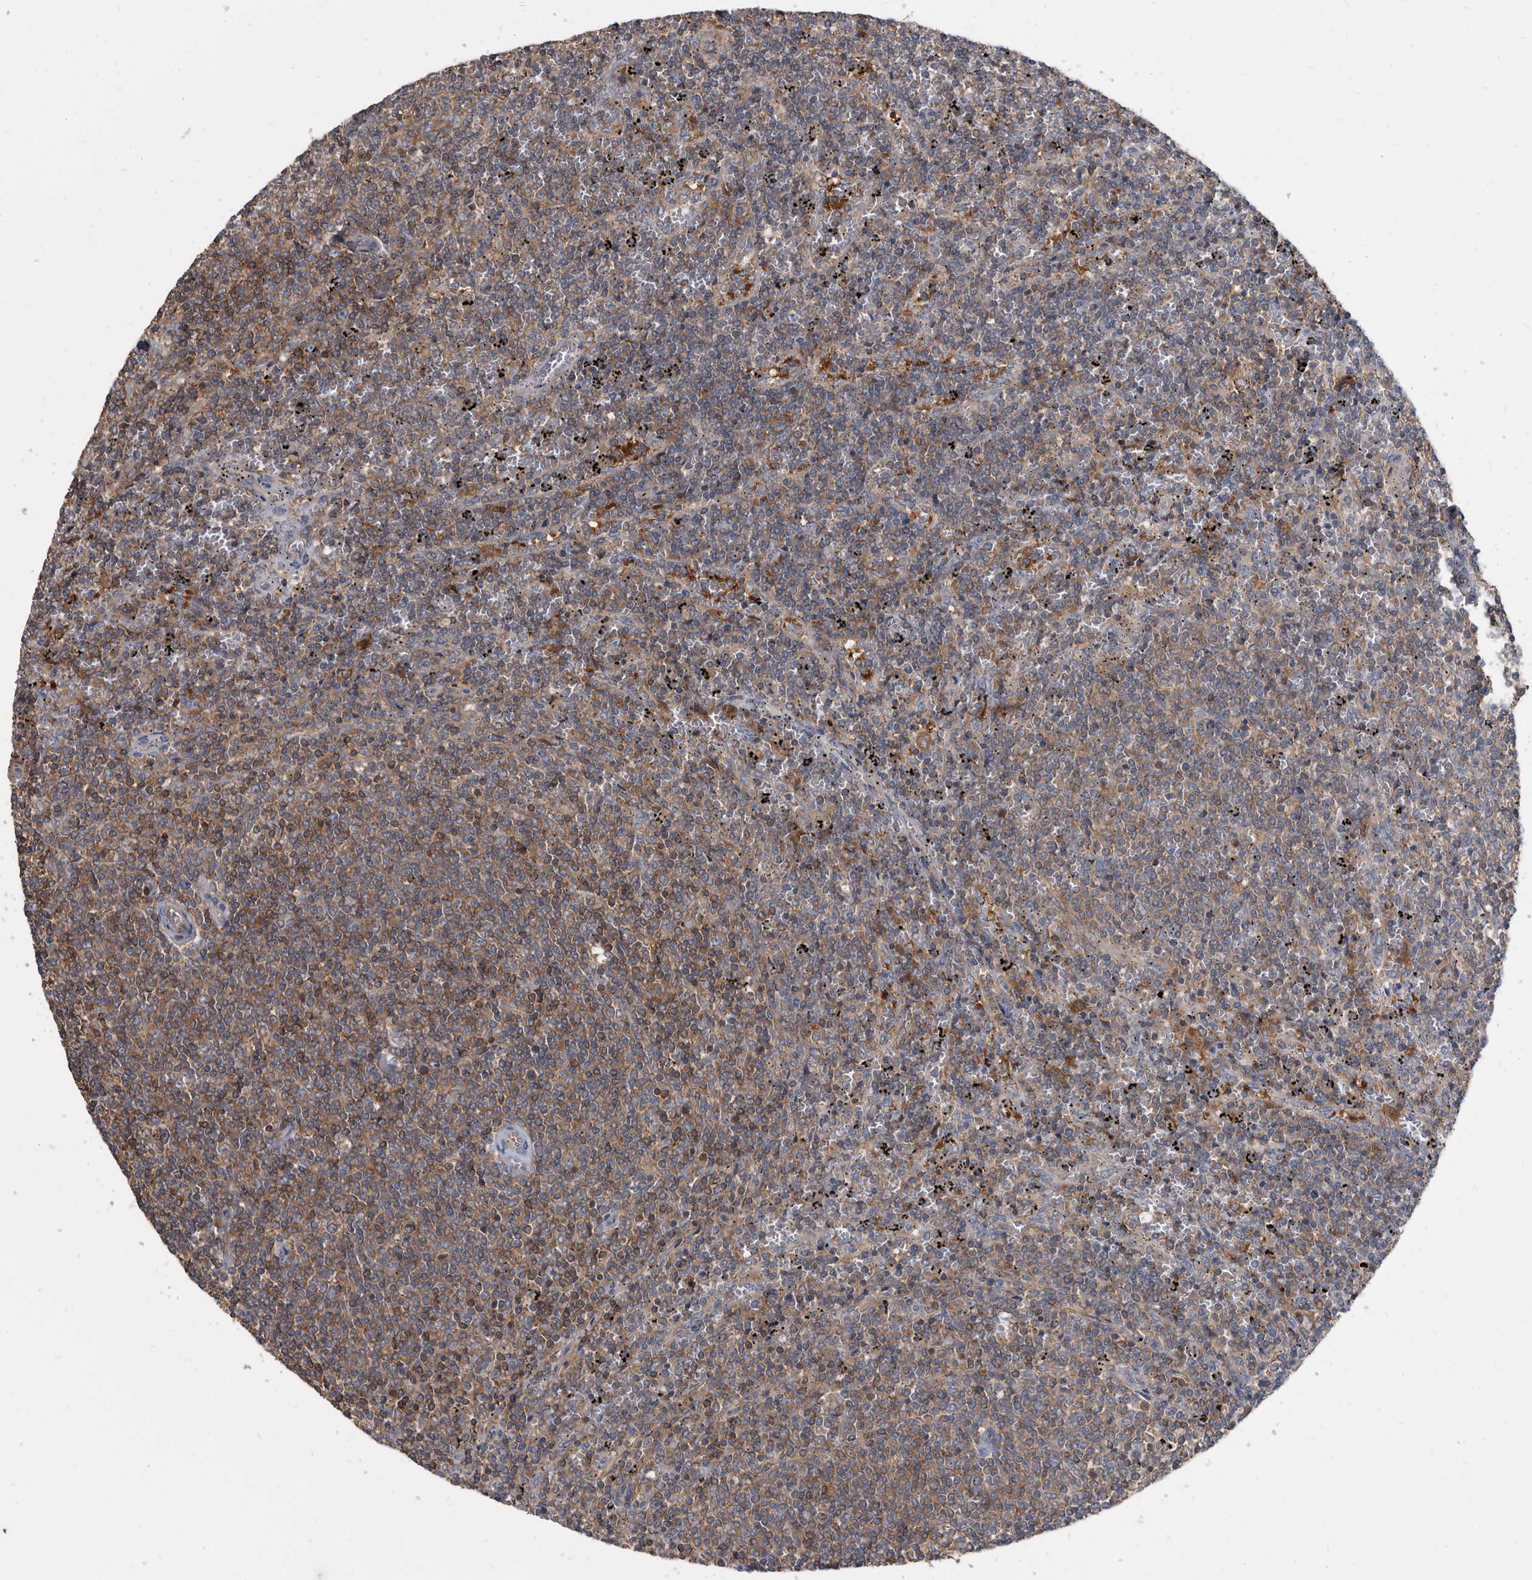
{"staining": {"intensity": "weak", "quantity": "25%-75%", "location": "cytoplasmic/membranous"}, "tissue": "lymphoma", "cell_type": "Tumor cells", "image_type": "cancer", "snomed": [{"axis": "morphology", "description": "Malignant lymphoma, non-Hodgkin's type, Low grade"}, {"axis": "topography", "description": "Spleen"}], "caption": "This histopathology image reveals malignant lymphoma, non-Hodgkin's type (low-grade) stained with IHC to label a protein in brown. The cytoplasmic/membranous of tumor cells show weak positivity for the protein. Nuclei are counter-stained blue.", "gene": "APEH", "patient": {"sex": "female", "age": 50}}